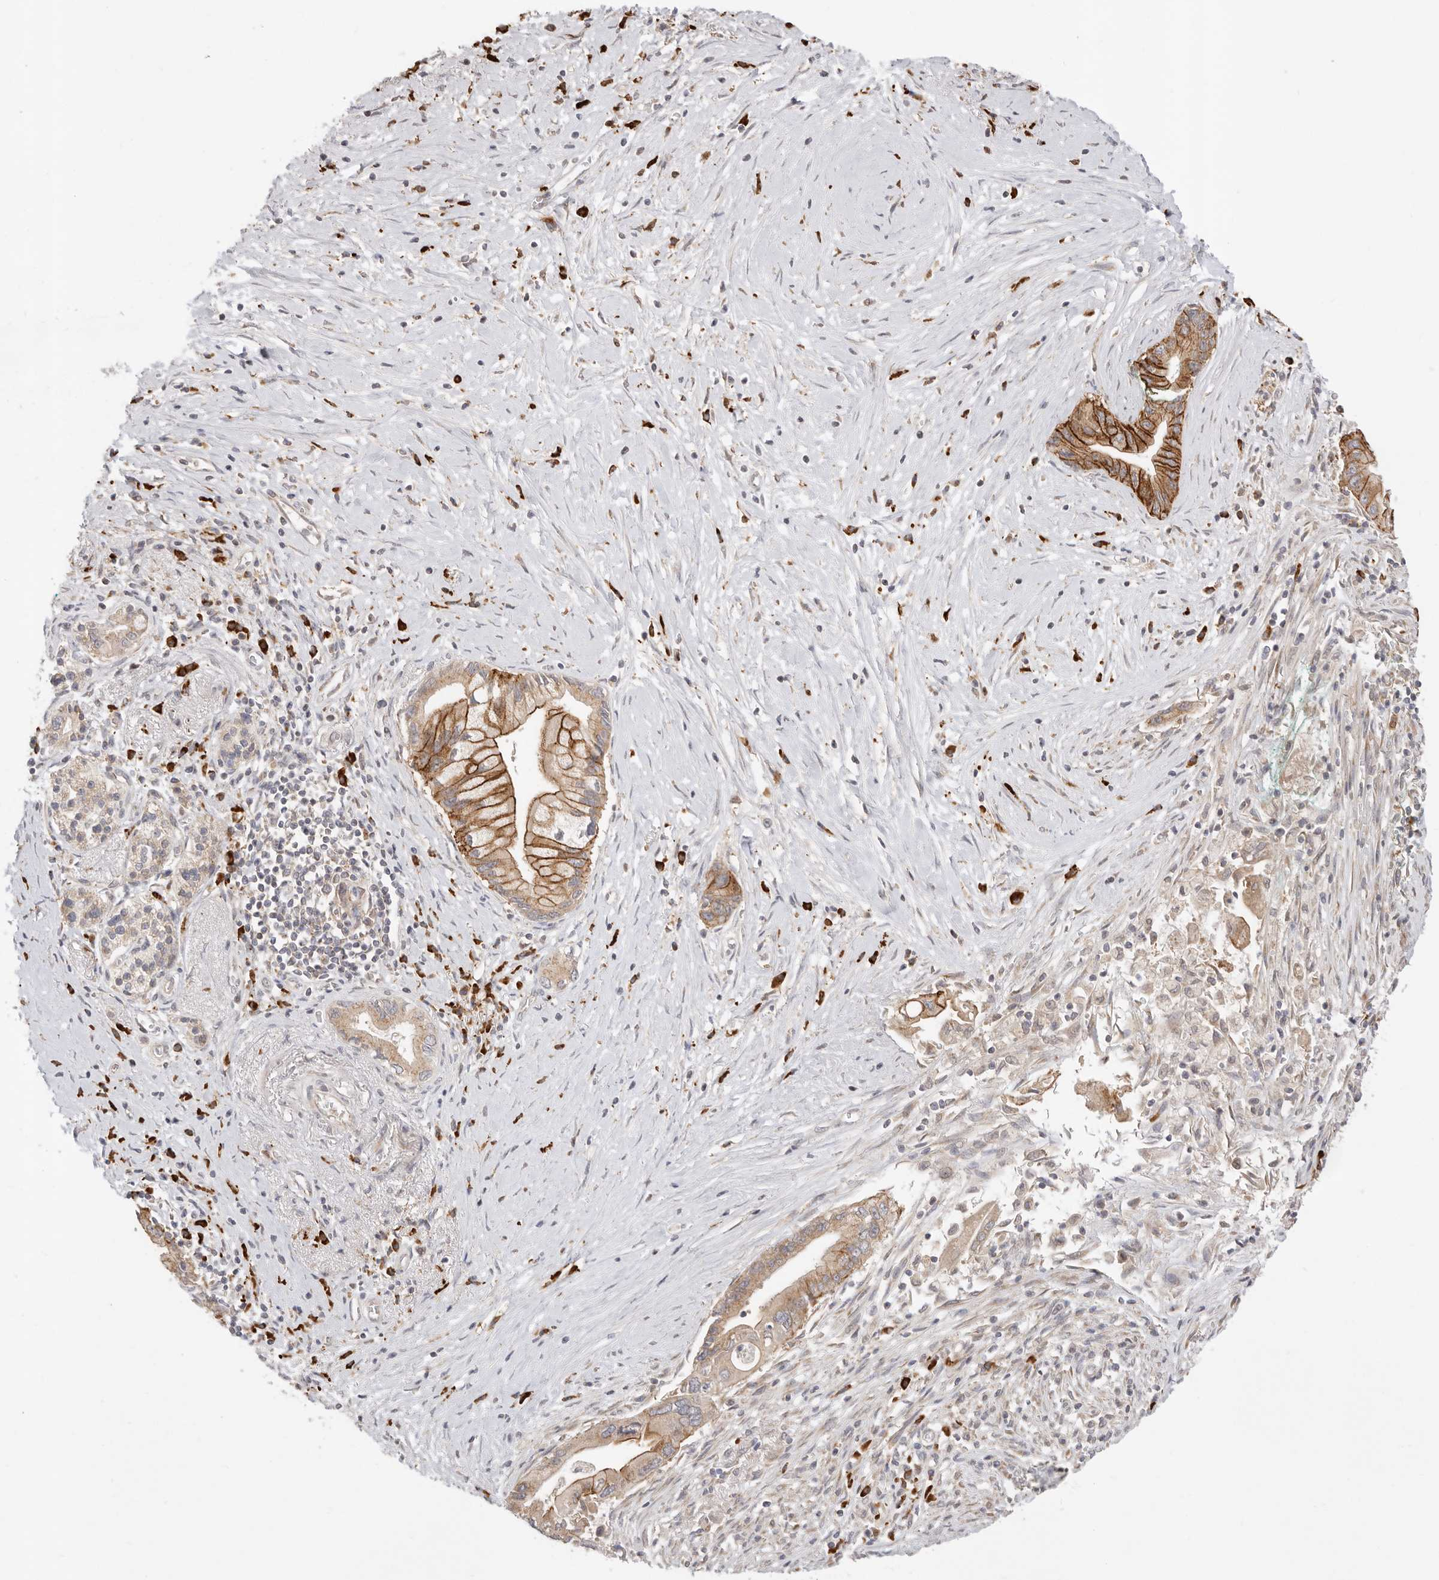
{"staining": {"intensity": "strong", "quantity": ">75%", "location": "cytoplasmic/membranous"}, "tissue": "pancreatic cancer", "cell_type": "Tumor cells", "image_type": "cancer", "snomed": [{"axis": "morphology", "description": "Adenocarcinoma, NOS"}, {"axis": "topography", "description": "Pancreas"}], "caption": "Strong cytoplasmic/membranous positivity is present in about >75% of tumor cells in adenocarcinoma (pancreatic).", "gene": "USH1C", "patient": {"sex": "male", "age": 78}}